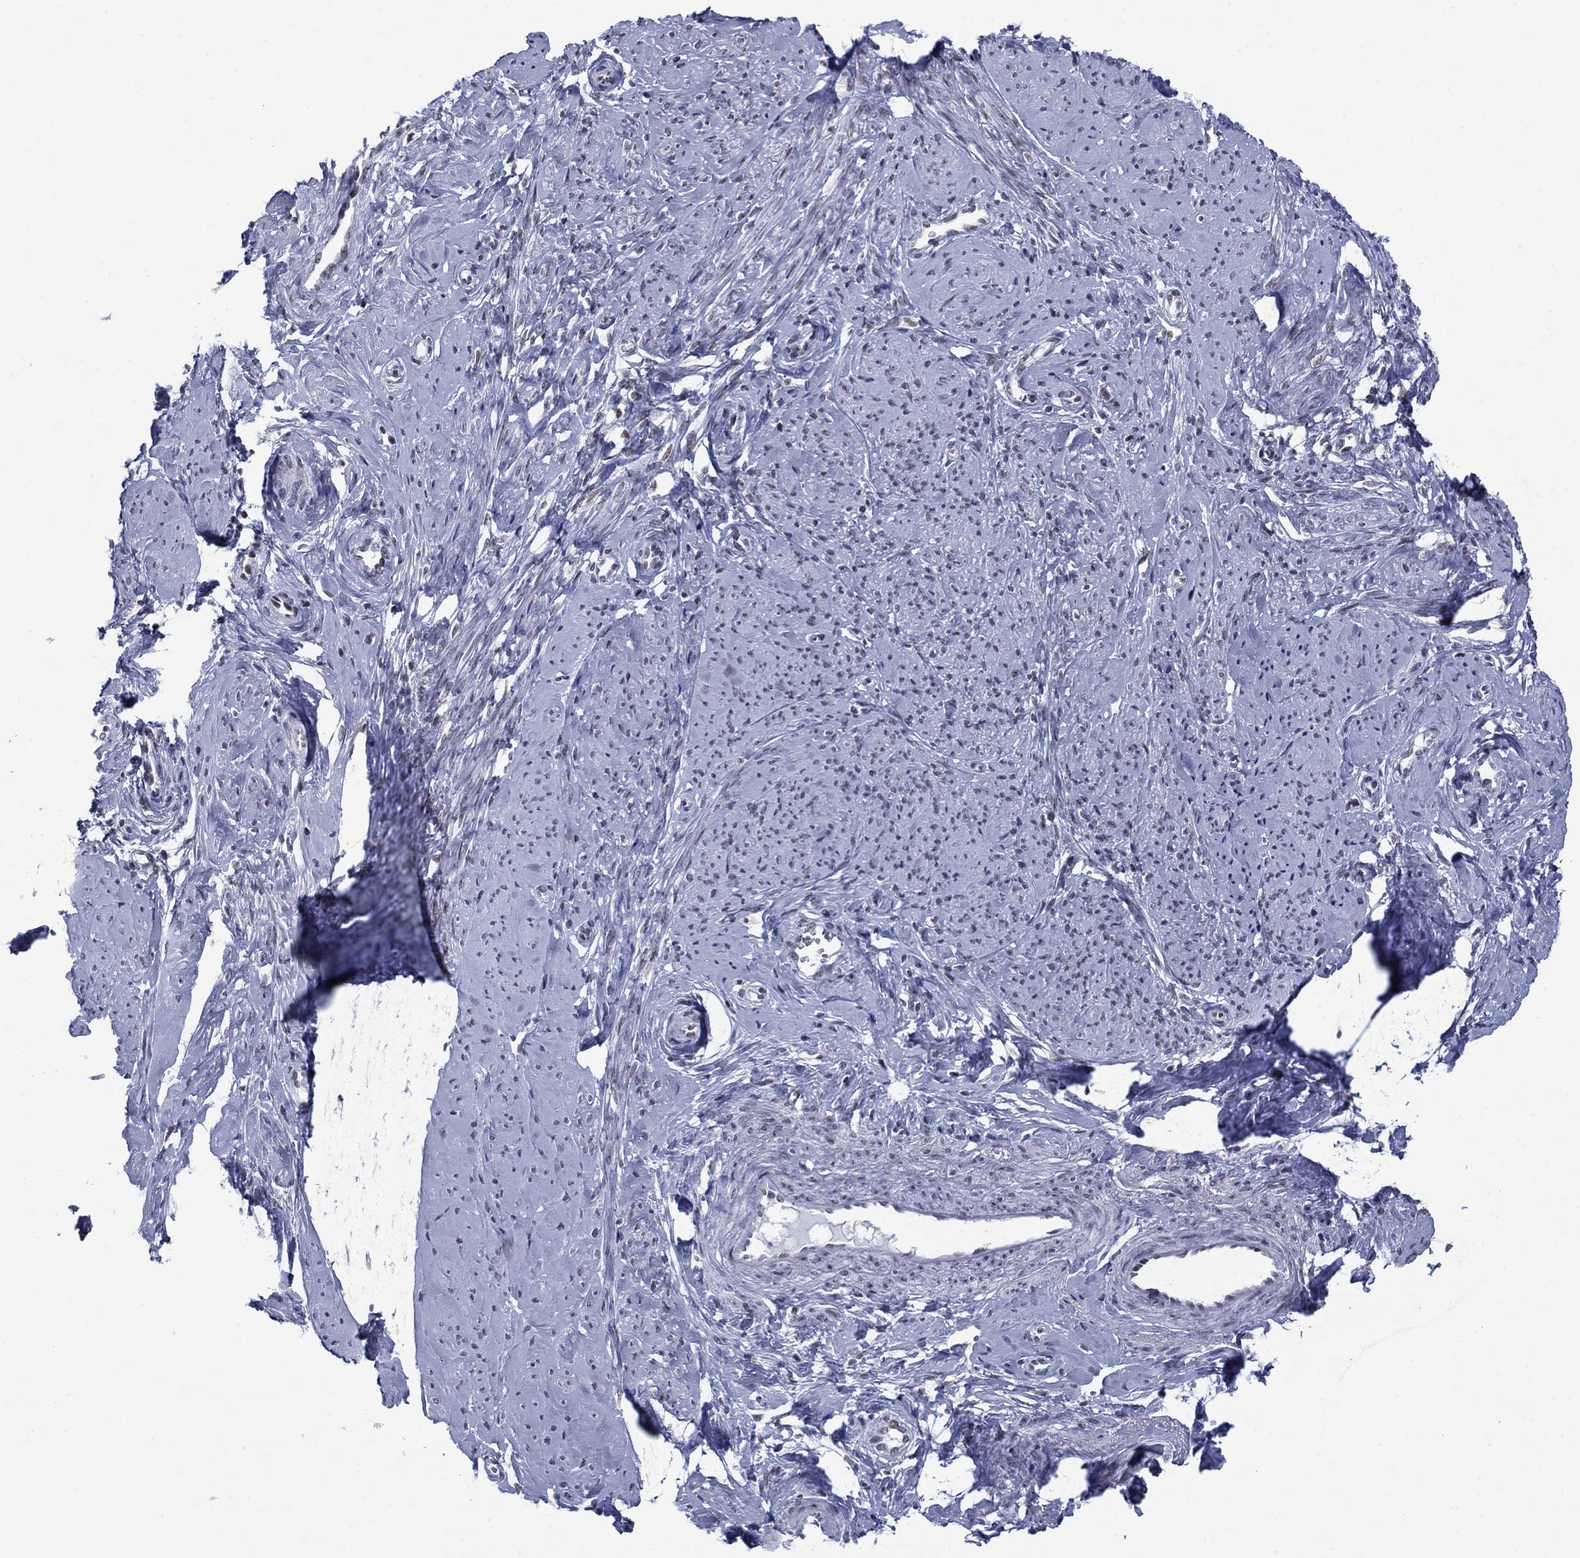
{"staining": {"intensity": "negative", "quantity": "none", "location": "none"}, "tissue": "smooth muscle", "cell_type": "Smooth muscle cells", "image_type": "normal", "snomed": [{"axis": "morphology", "description": "Normal tissue, NOS"}, {"axis": "topography", "description": "Smooth muscle"}], "caption": "Image shows no protein staining in smooth muscle cells of benign smooth muscle. The staining is performed using DAB brown chromogen with nuclei counter-stained in using hematoxylin.", "gene": "NPAS3", "patient": {"sex": "female", "age": 48}}